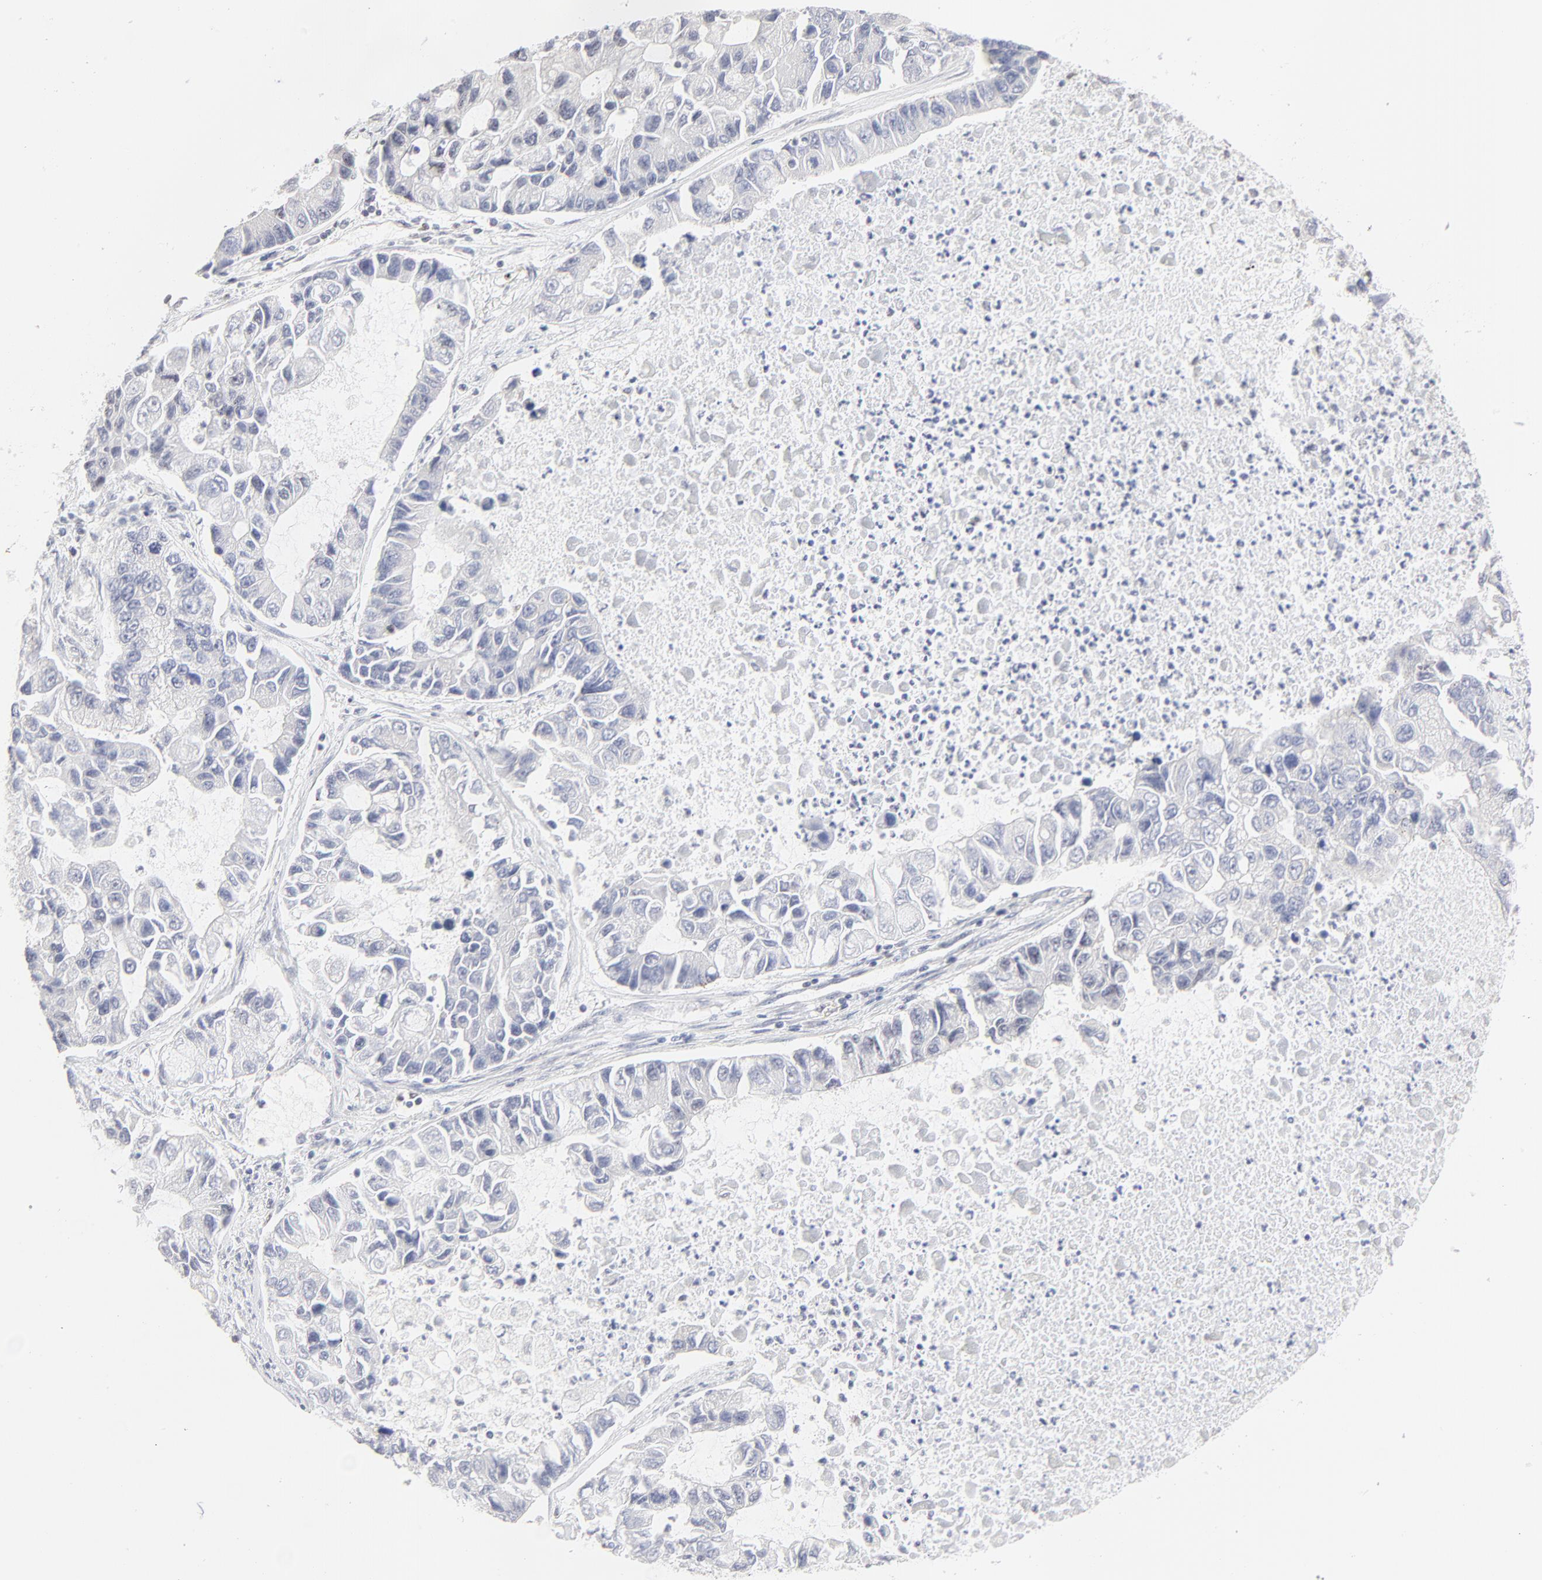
{"staining": {"intensity": "negative", "quantity": "none", "location": "none"}, "tissue": "lung cancer", "cell_type": "Tumor cells", "image_type": "cancer", "snomed": [{"axis": "morphology", "description": "Adenocarcinoma, NOS"}, {"axis": "topography", "description": "Lung"}], "caption": "This is a micrograph of immunohistochemistry staining of lung cancer (adenocarcinoma), which shows no expression in tumor cells.", "gene": "NFIL3", "patient": {"sex": "female", "age": 51}}